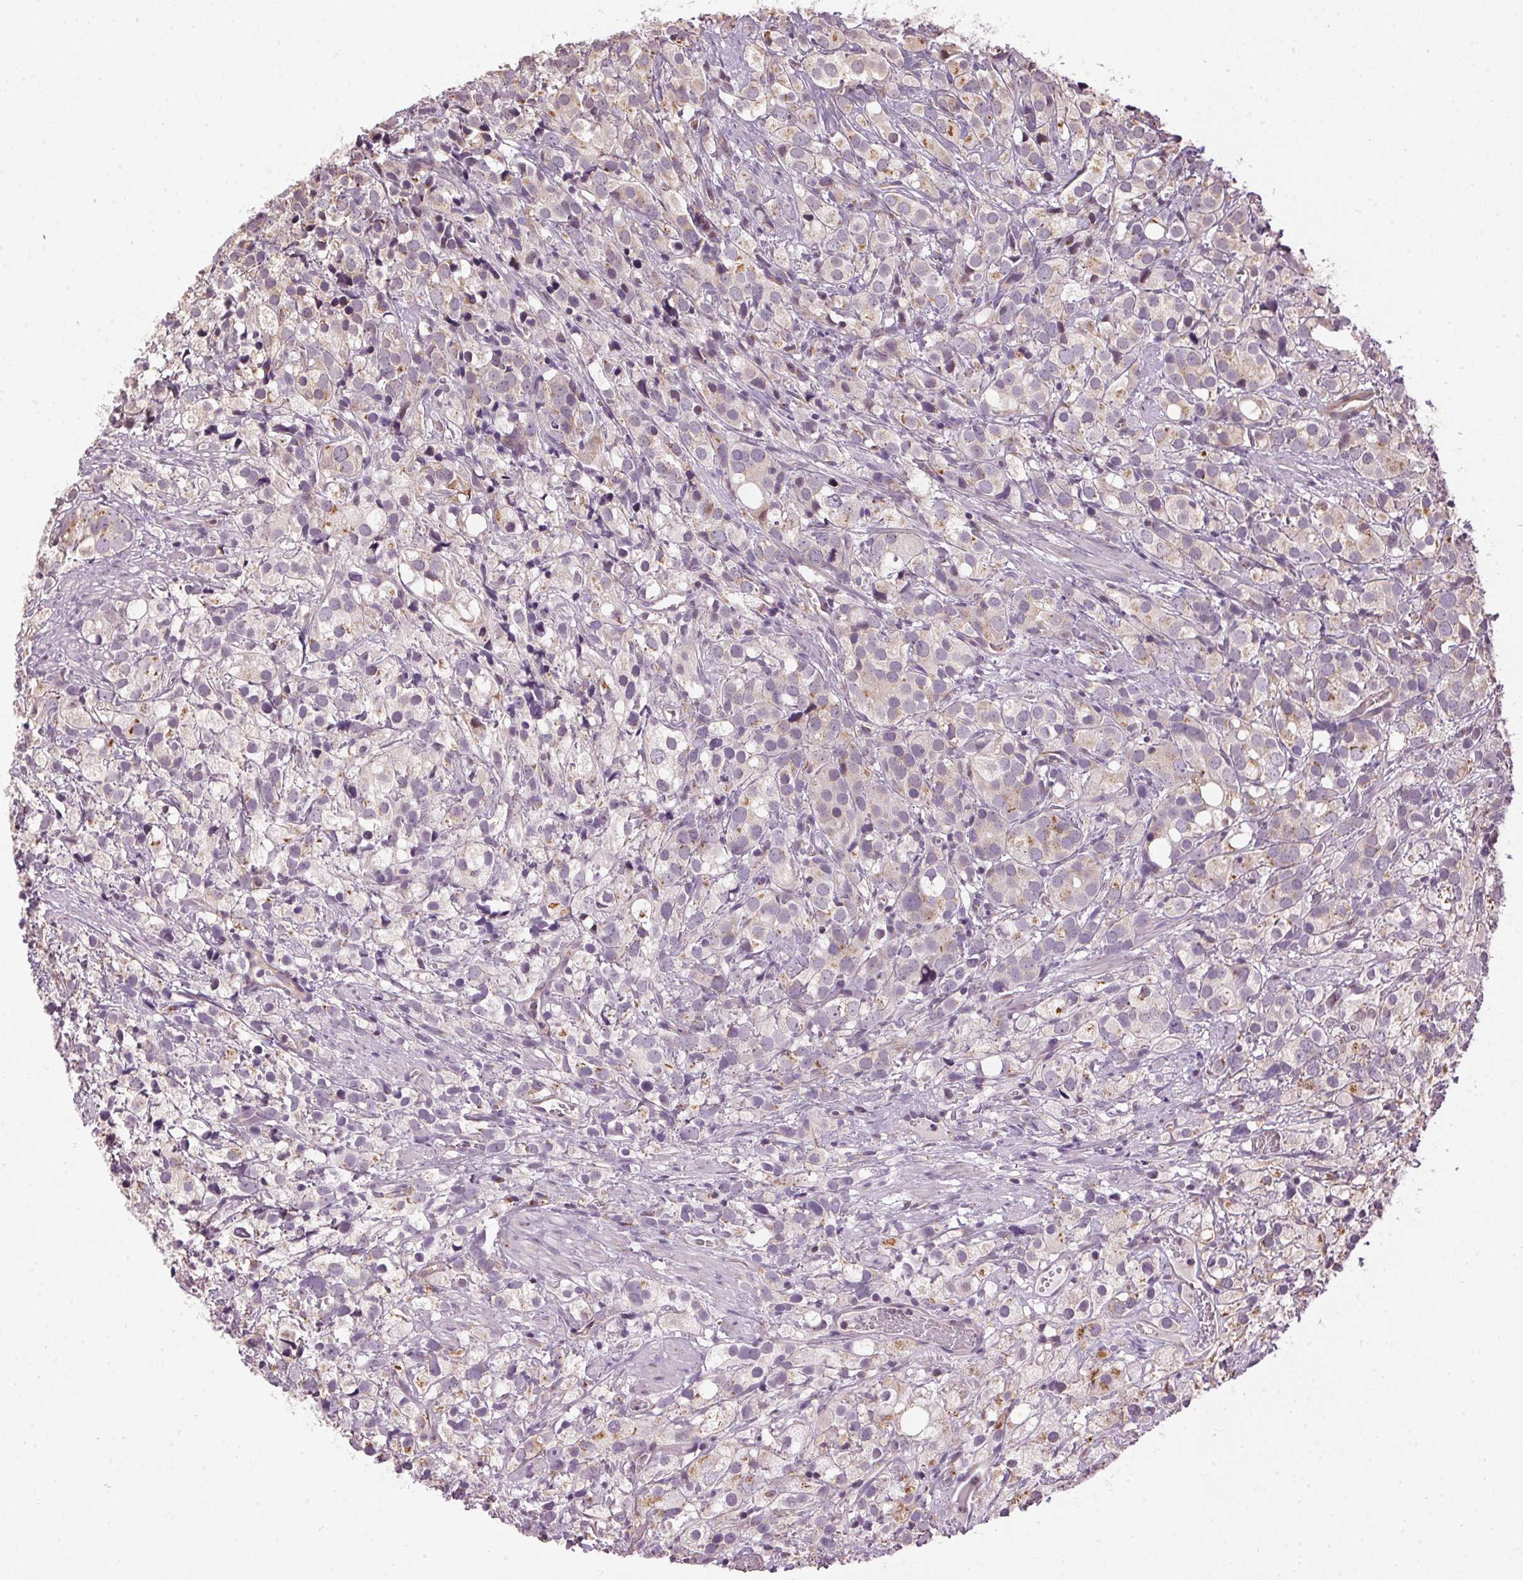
{"staining": {"intensity": "moderate", "quantity": "<25%", "location": "cytoplasmic/membranous"}, "tissue": "prostate cancer", "cell_type": "Tumor cells", "image_type": "cancer", "snomed": [{"axis": "morphology", "description": "Adenocarcinoma, High grade"}, {"axis": "topography", "description": "Prostate"}], "caption": "Immunohistochemical staining of human prostate cancer reveals low levels of moderate cytoplasmic/membranous protein positivity in about <25% of tumor cells.", "gene": "GOLPH3", "patient": {"sex": "male", "age": 86}}